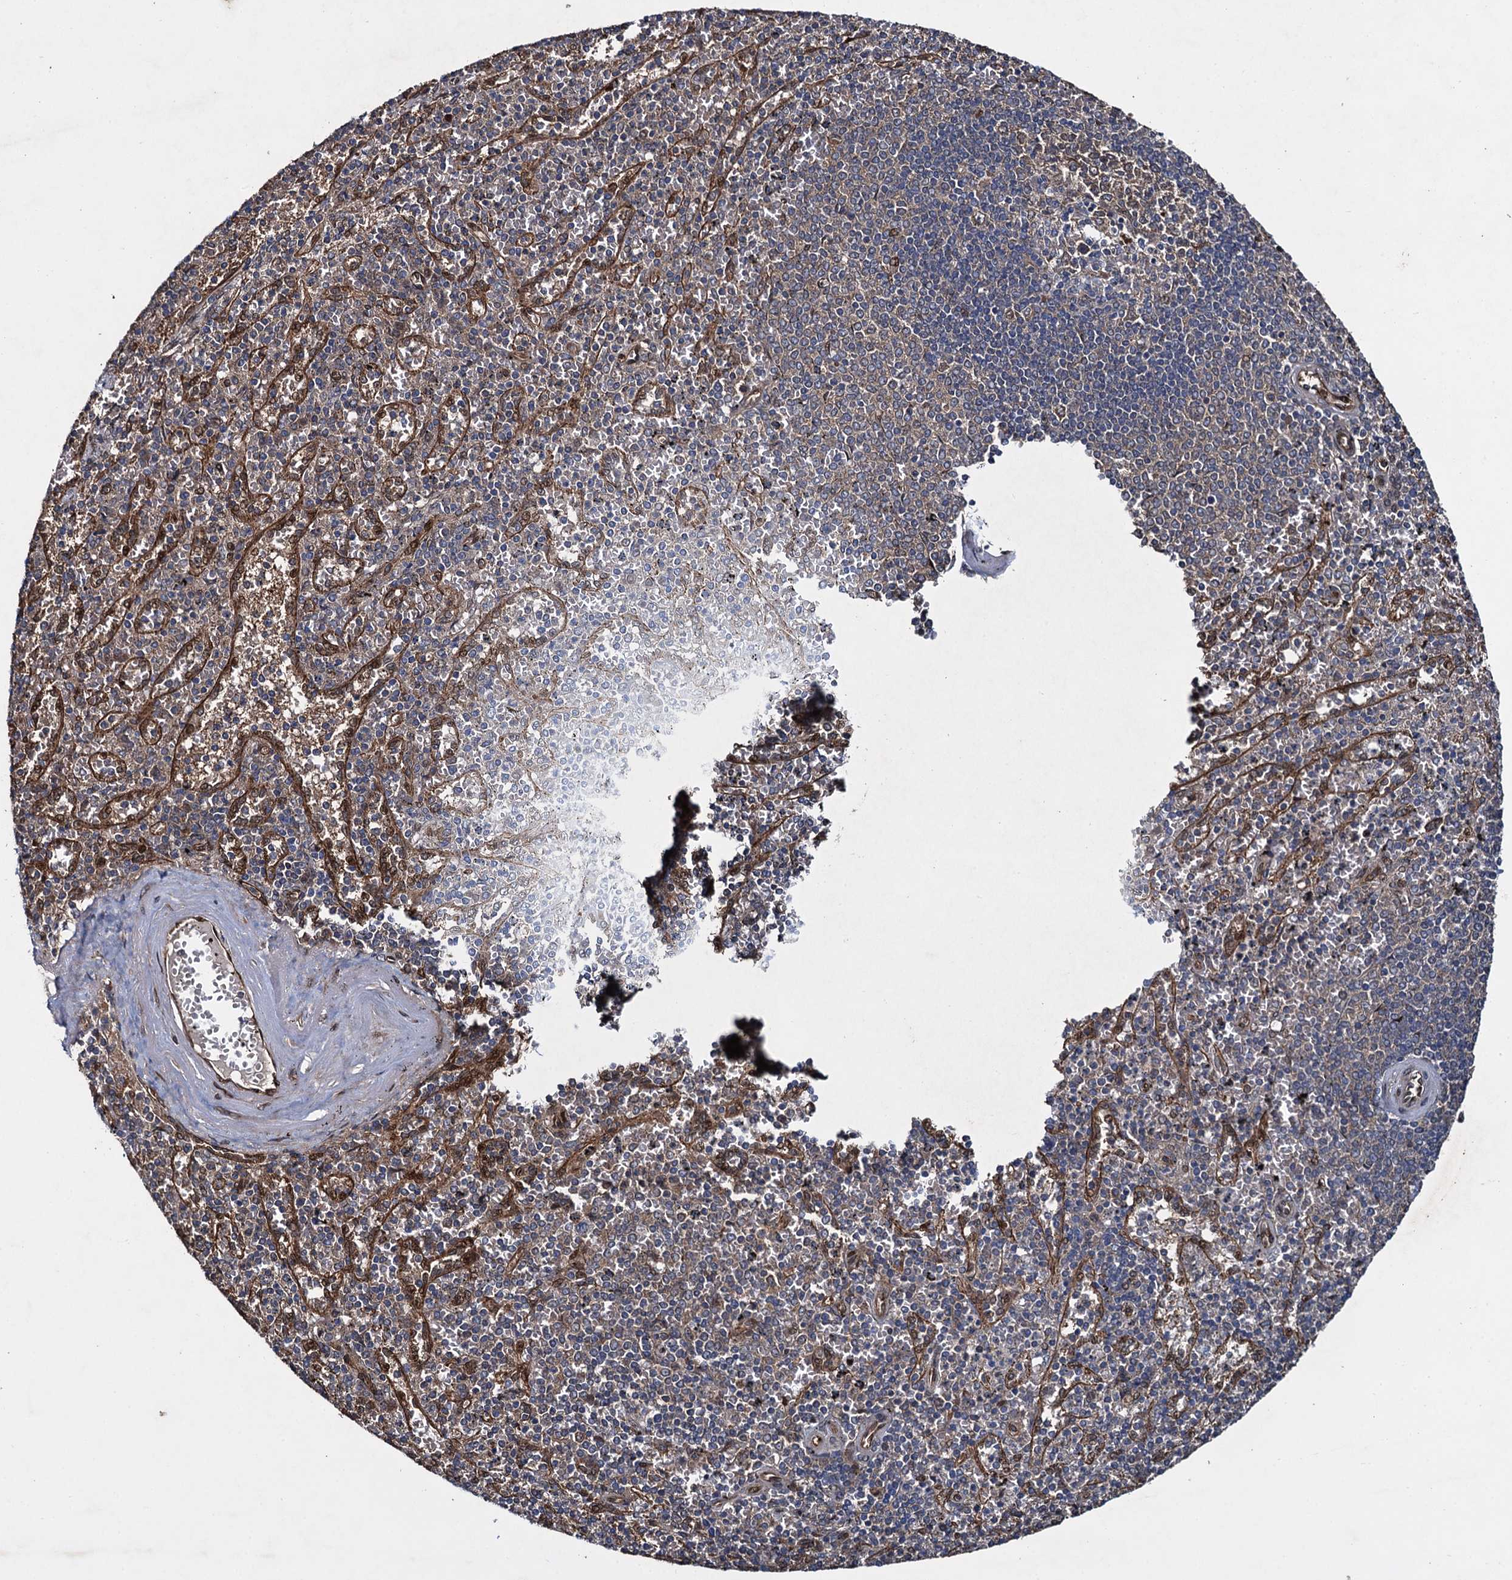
{"staining": {"intensity": "weak", "quantity": "<25%", "location": "cytoplasmic/membranous"}, "tissue": "spleen", "cell_type": "Cells in red pulp", "image_type": "normal", "snomed": [{"axis": "morphology", "description": "Normal tissue, NOS"}, {"axis": "topography", "description": "Spleen"}], "caption": "Immunohistochemical staining of normal spleen reveals no significant expression in cells in red pulp.", "gene": "RHOBTB1", "patient": {"sex": "male", "age": 82}}